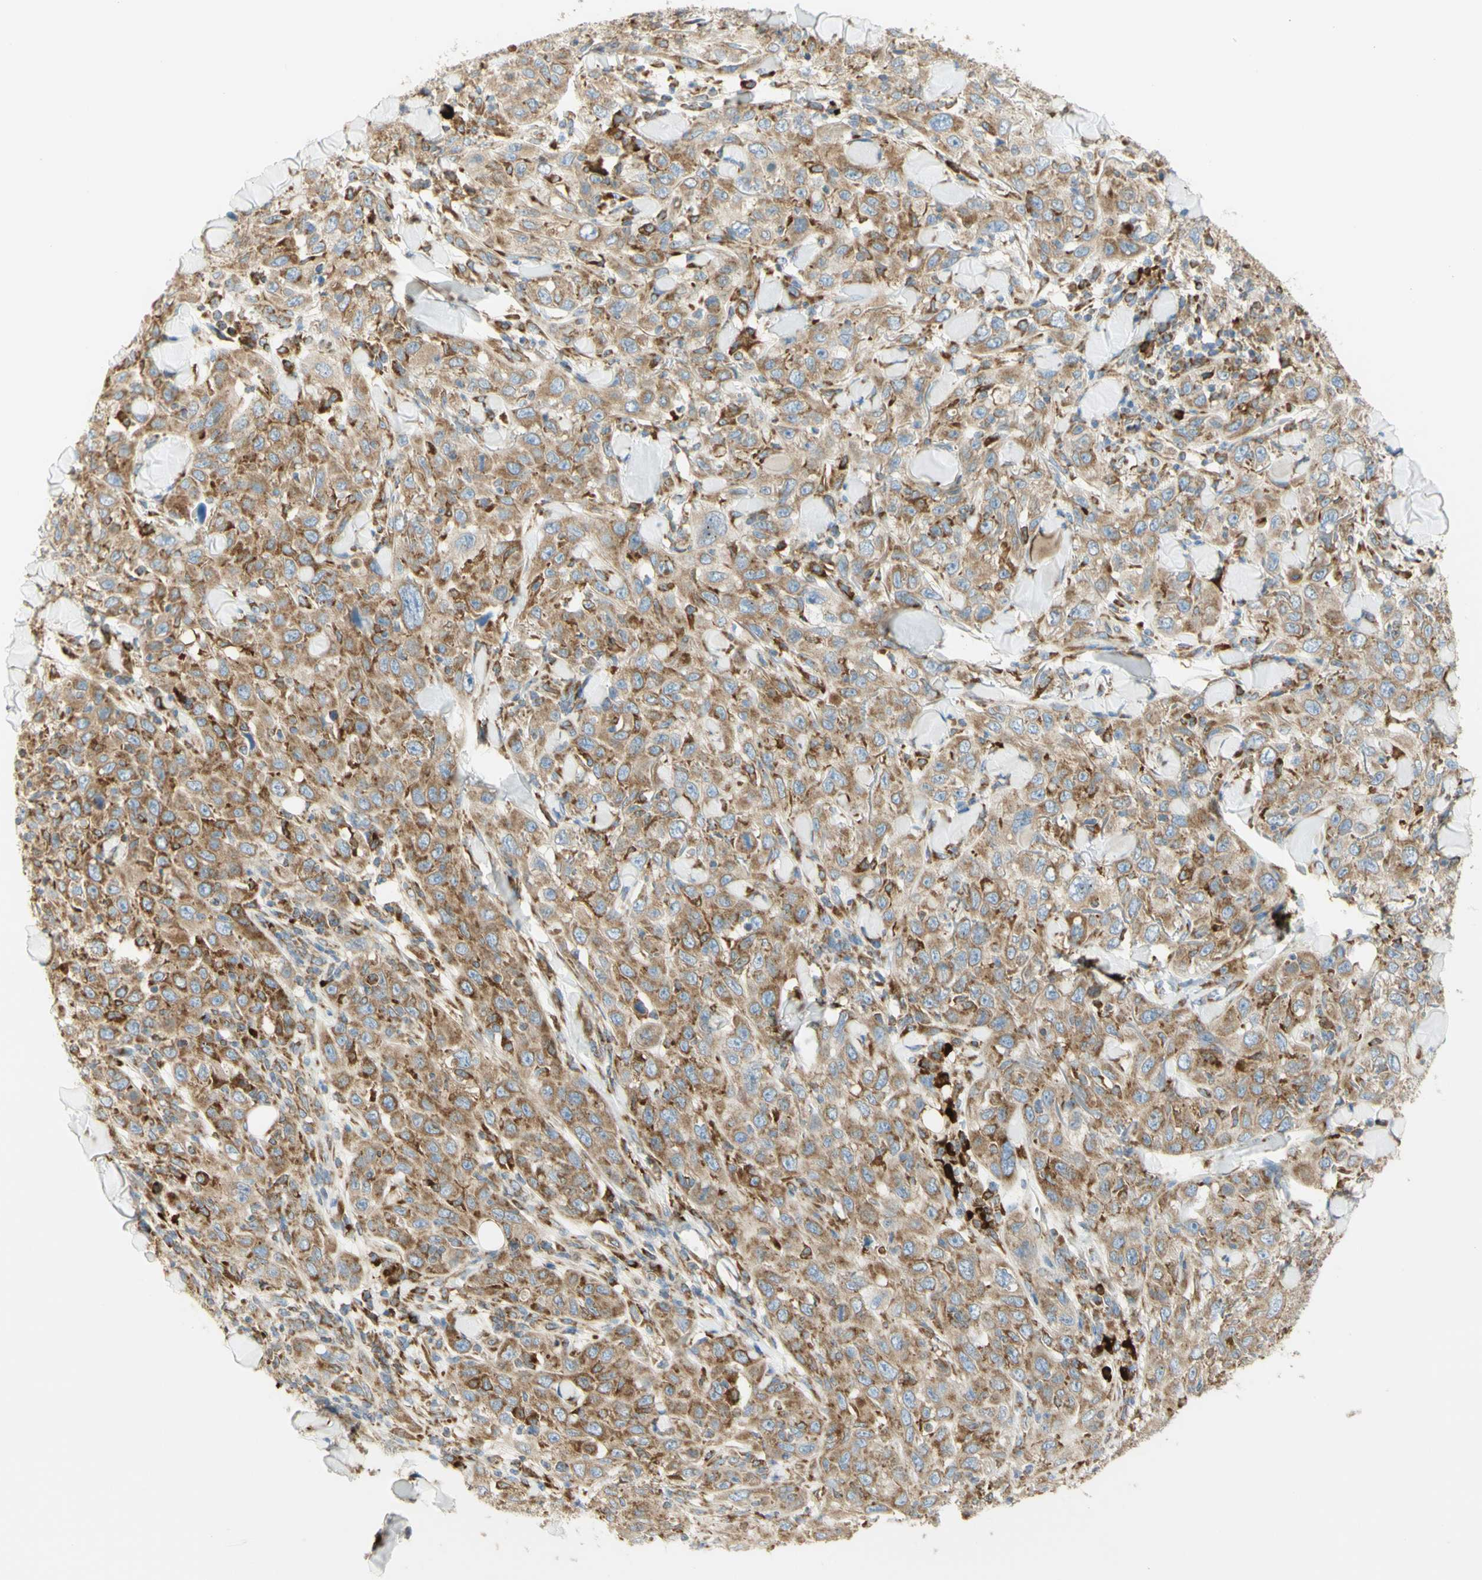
{"staining": {"intensity": "moderate", "quantity": "25%-75%", "location": "cytoplasmic/membranous"}, "tissue": "skin cancer", "cell_type": "Tumor cells", "image_type": "cancer", "snomed": [{"axis": "morphology", "description": "Squamous cell carcinoma, NOS"}, {"axis": "topography", "description": "Skin"}], "caption": "This photomicrograph shows skin cancer stained with immunohistochemistry to label a protein in brown. The cytoplasmic/membranous of tumor cells show moderate positivity for the protein. Nuclei are counter-stained blue.", "gene": "MANF", "patient": {"sex": "female", "age": 88}}